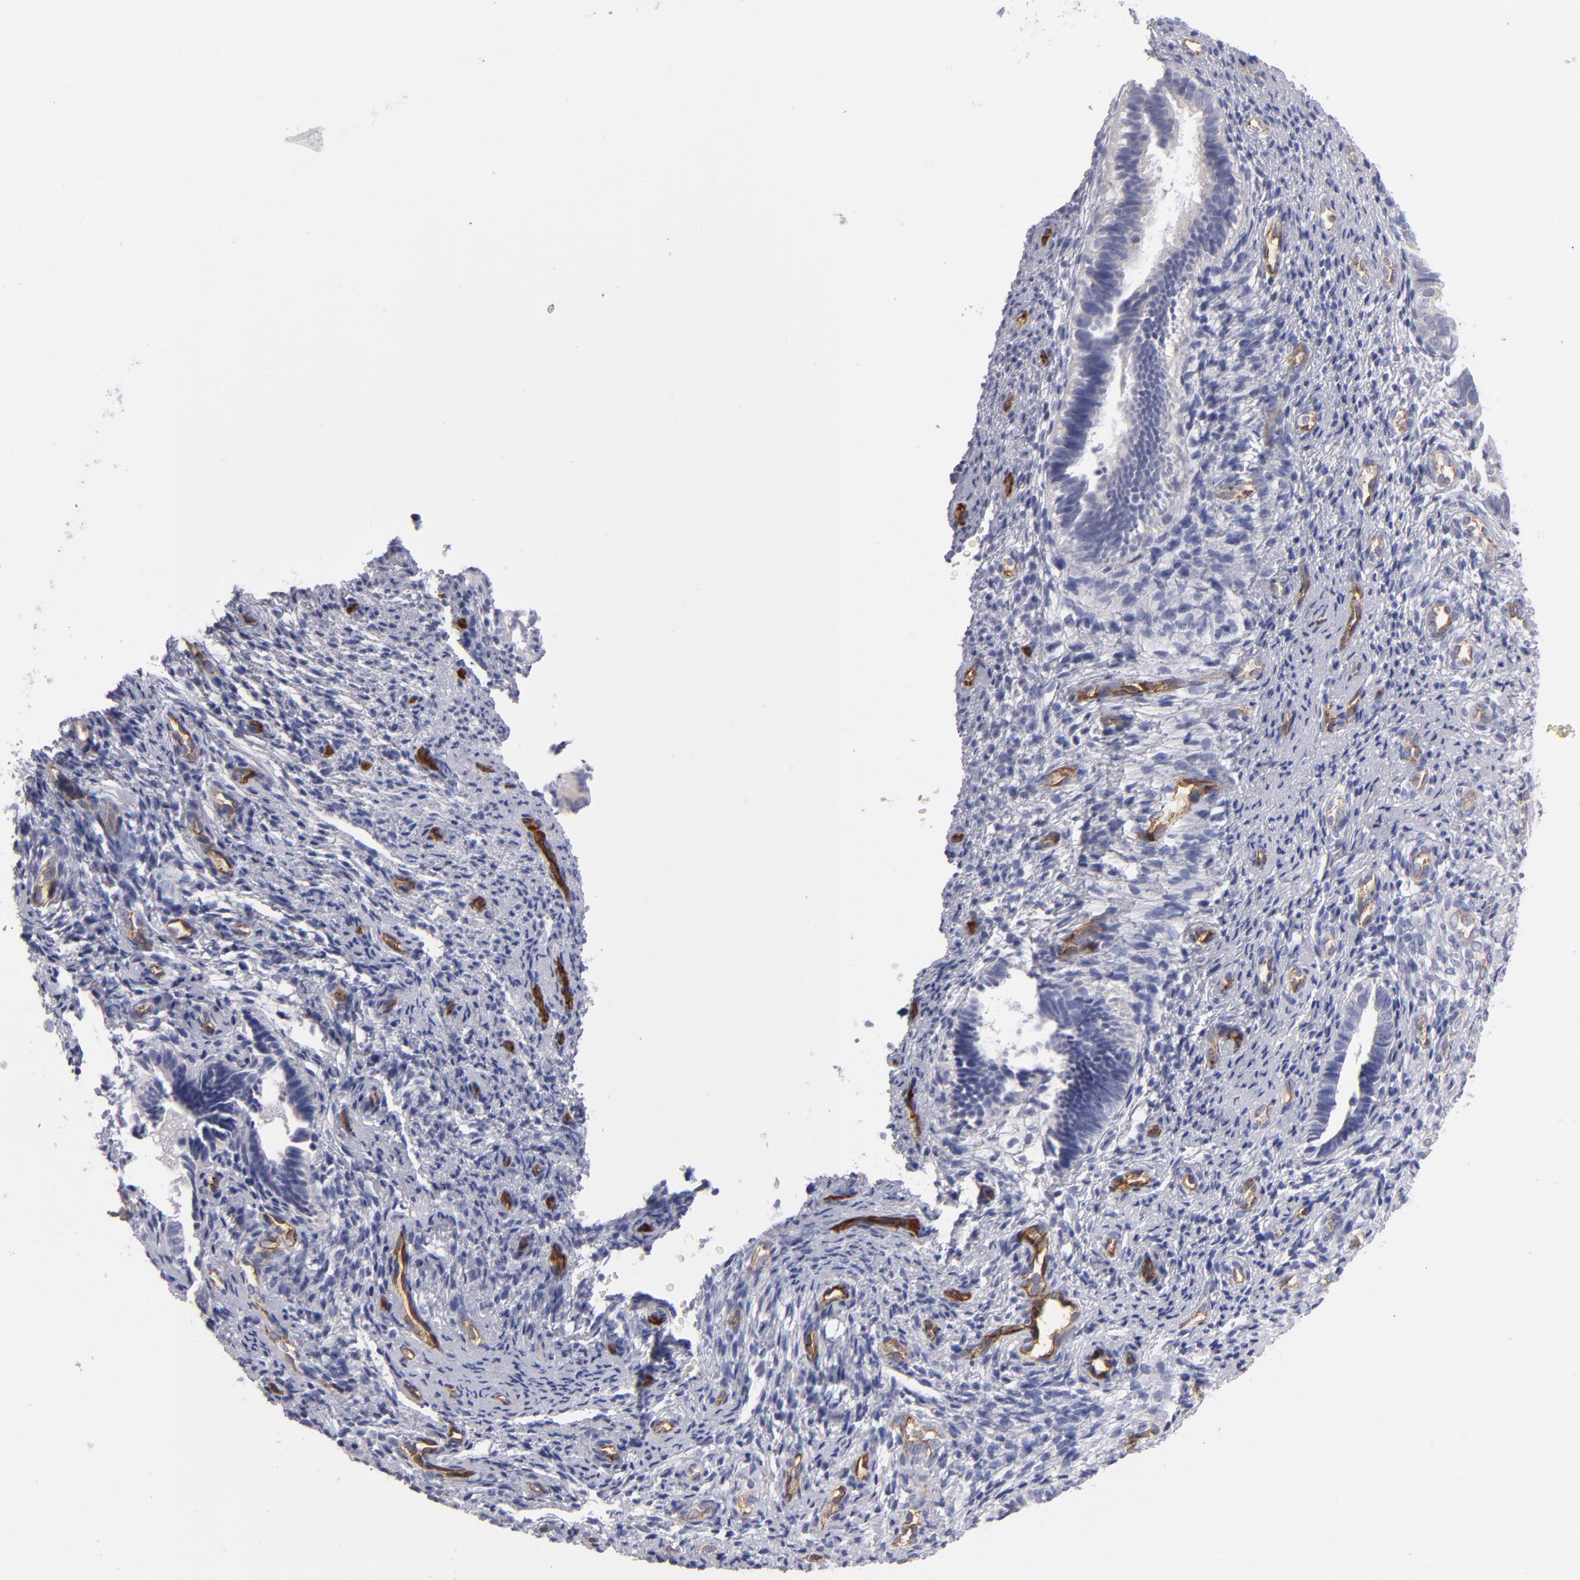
{"staining": {"intensity": "negative", "quantity": "none", "location": "none"}, "tissue": "endometrium", "cell_type": "Cells in endometrial stroma", "image_type": "normal", "snomed": [{"axis": "morphology", "description": "Normal tissue, NOS"}, {"axis": "topography", "description": "Endometrium"}], "caption": "Immunohistochemistry photomicrograph of unremarkable endometrium: endometrium stained with DAB (3,3'-diaminobenzidine) shows no significant protein staining in cells in endometrial stroma. (DAB (3,3'-diaminobenzidine) IHC with hematoxylin counter stain).", "gene": "PLVAP", "patient": {"sex": "female", "age": 27}}